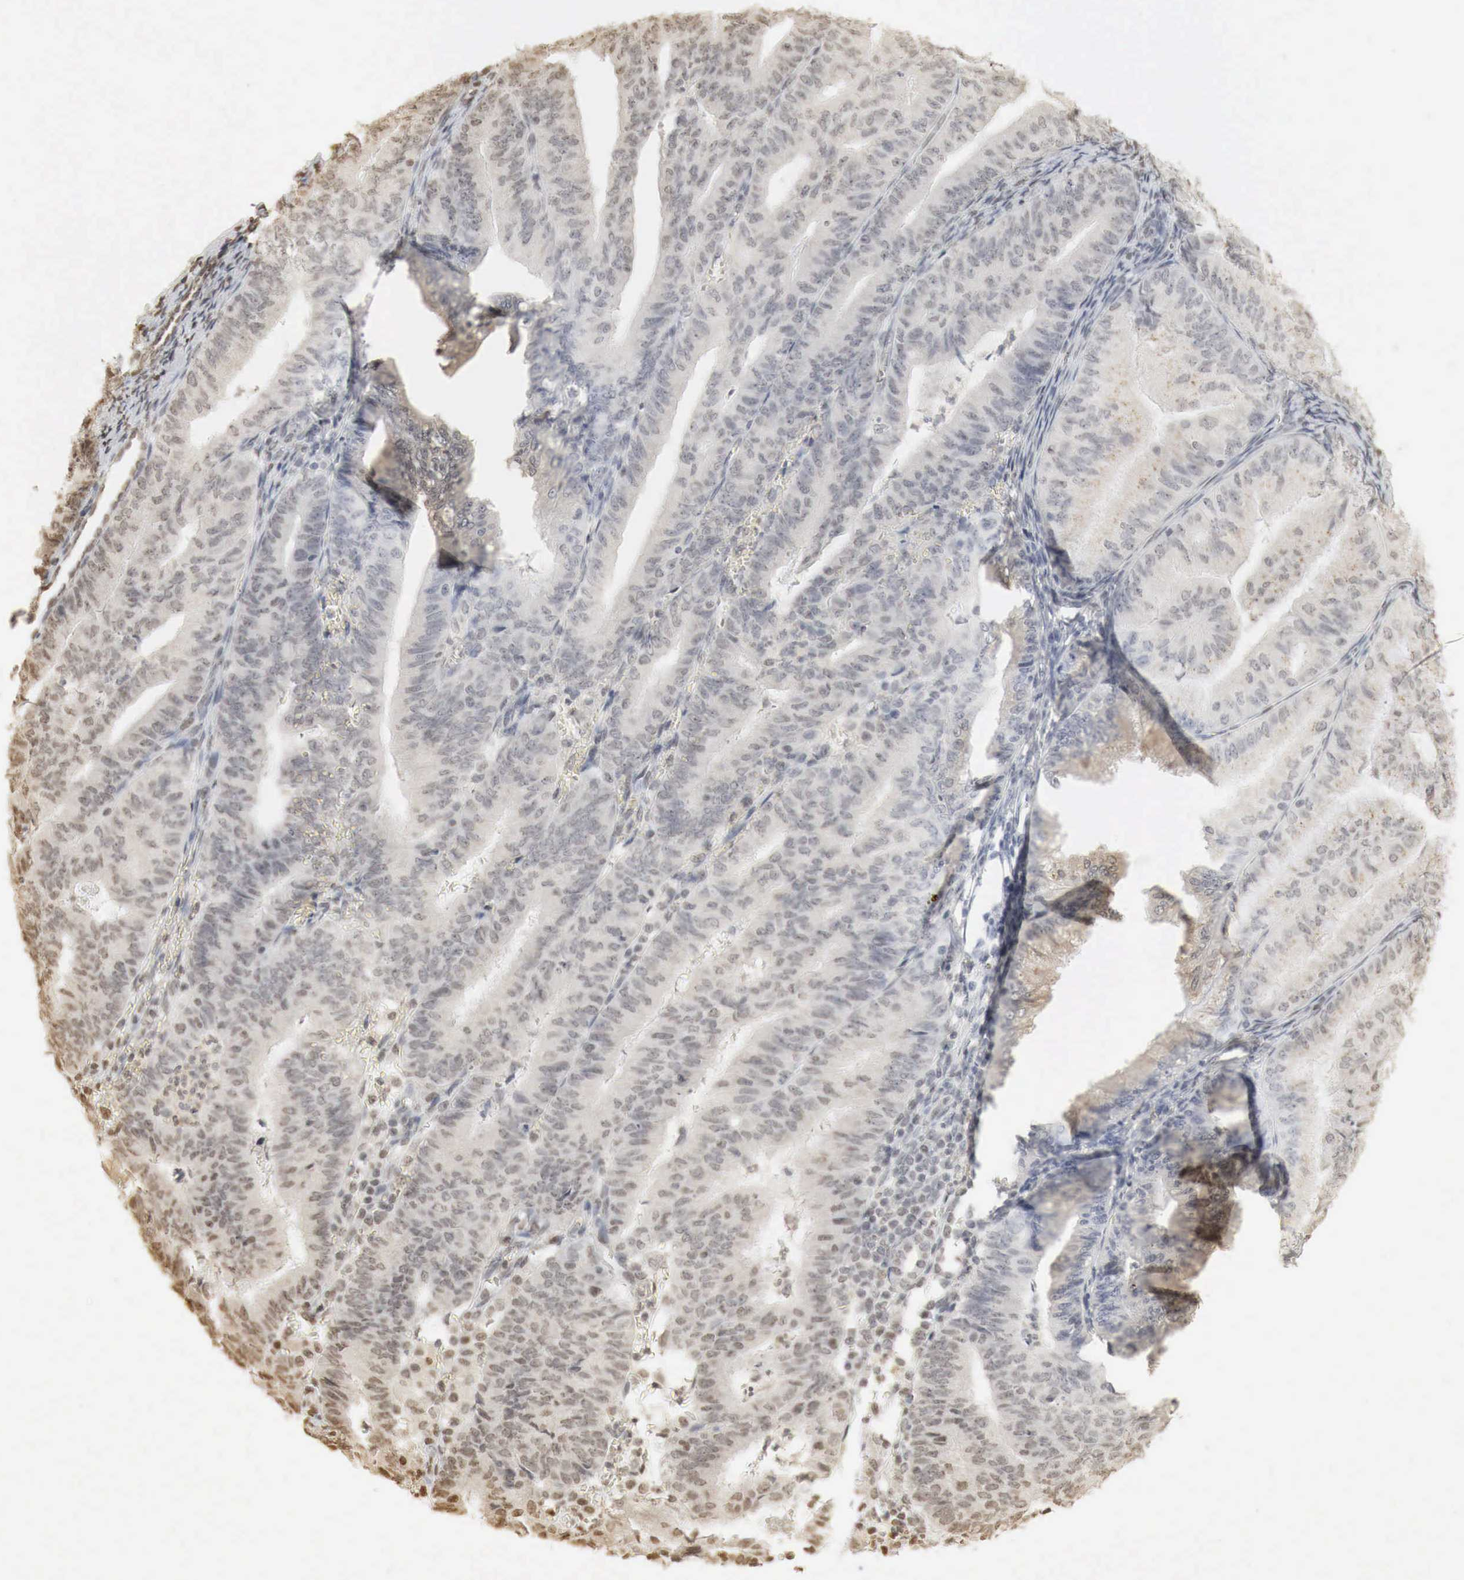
{"staining": {"intensity": "negative", "quantity": "none", "location": "none"}, "tissue": "endometrial cancer", "cell_type": "Tumor cells", "image_type": "cancer", "snomed": [{"axis": "morphology", "description": "Adenocarcinoma, NOS"}, {"axis": "topography", "description": "Endometrium"}], "caption": "The IHC histopathology image has no significant staining in tumor cells of endometrial adenocarcinoma tissue.", "gene": "ERBB4", "patient": {"sex": "female", "age": 66}}